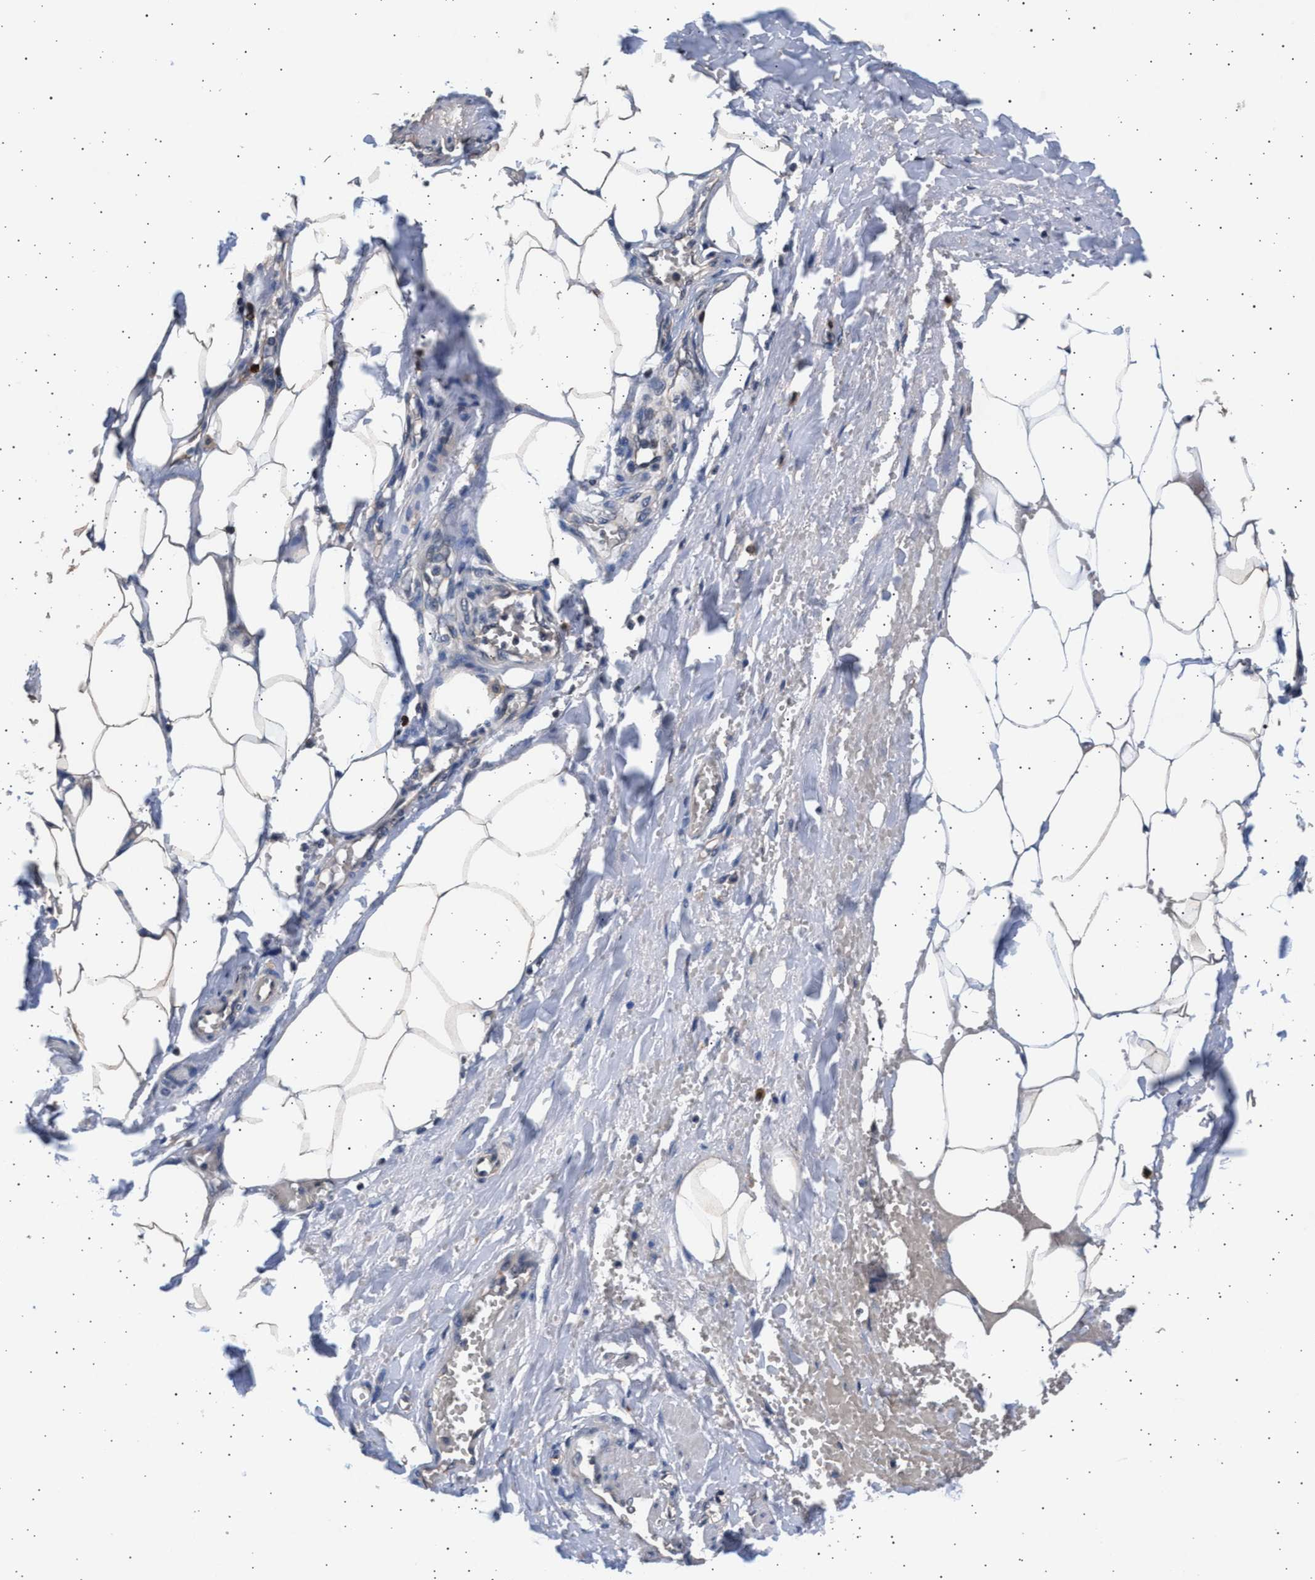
{"staining": {"intensity": "negative", "quantity": "none", "location": "none"}, "tissue": "adipose tissue", "cell_type": "Adipocytes", "image_type": "normal", "snomed": [{"axis": "morphology", "description": "Normal tissue, NOS"}, {"axis": "topography", "description": "Soft tissue"}, {"axis": "topography", "description": "Vascular tissue"}], "caption": "Protein analysis of normal adipose tissue reveals no significant expression in adipocytes.", "gene": "GRAP2", "patient": {"sex": "female", "age": 35}}